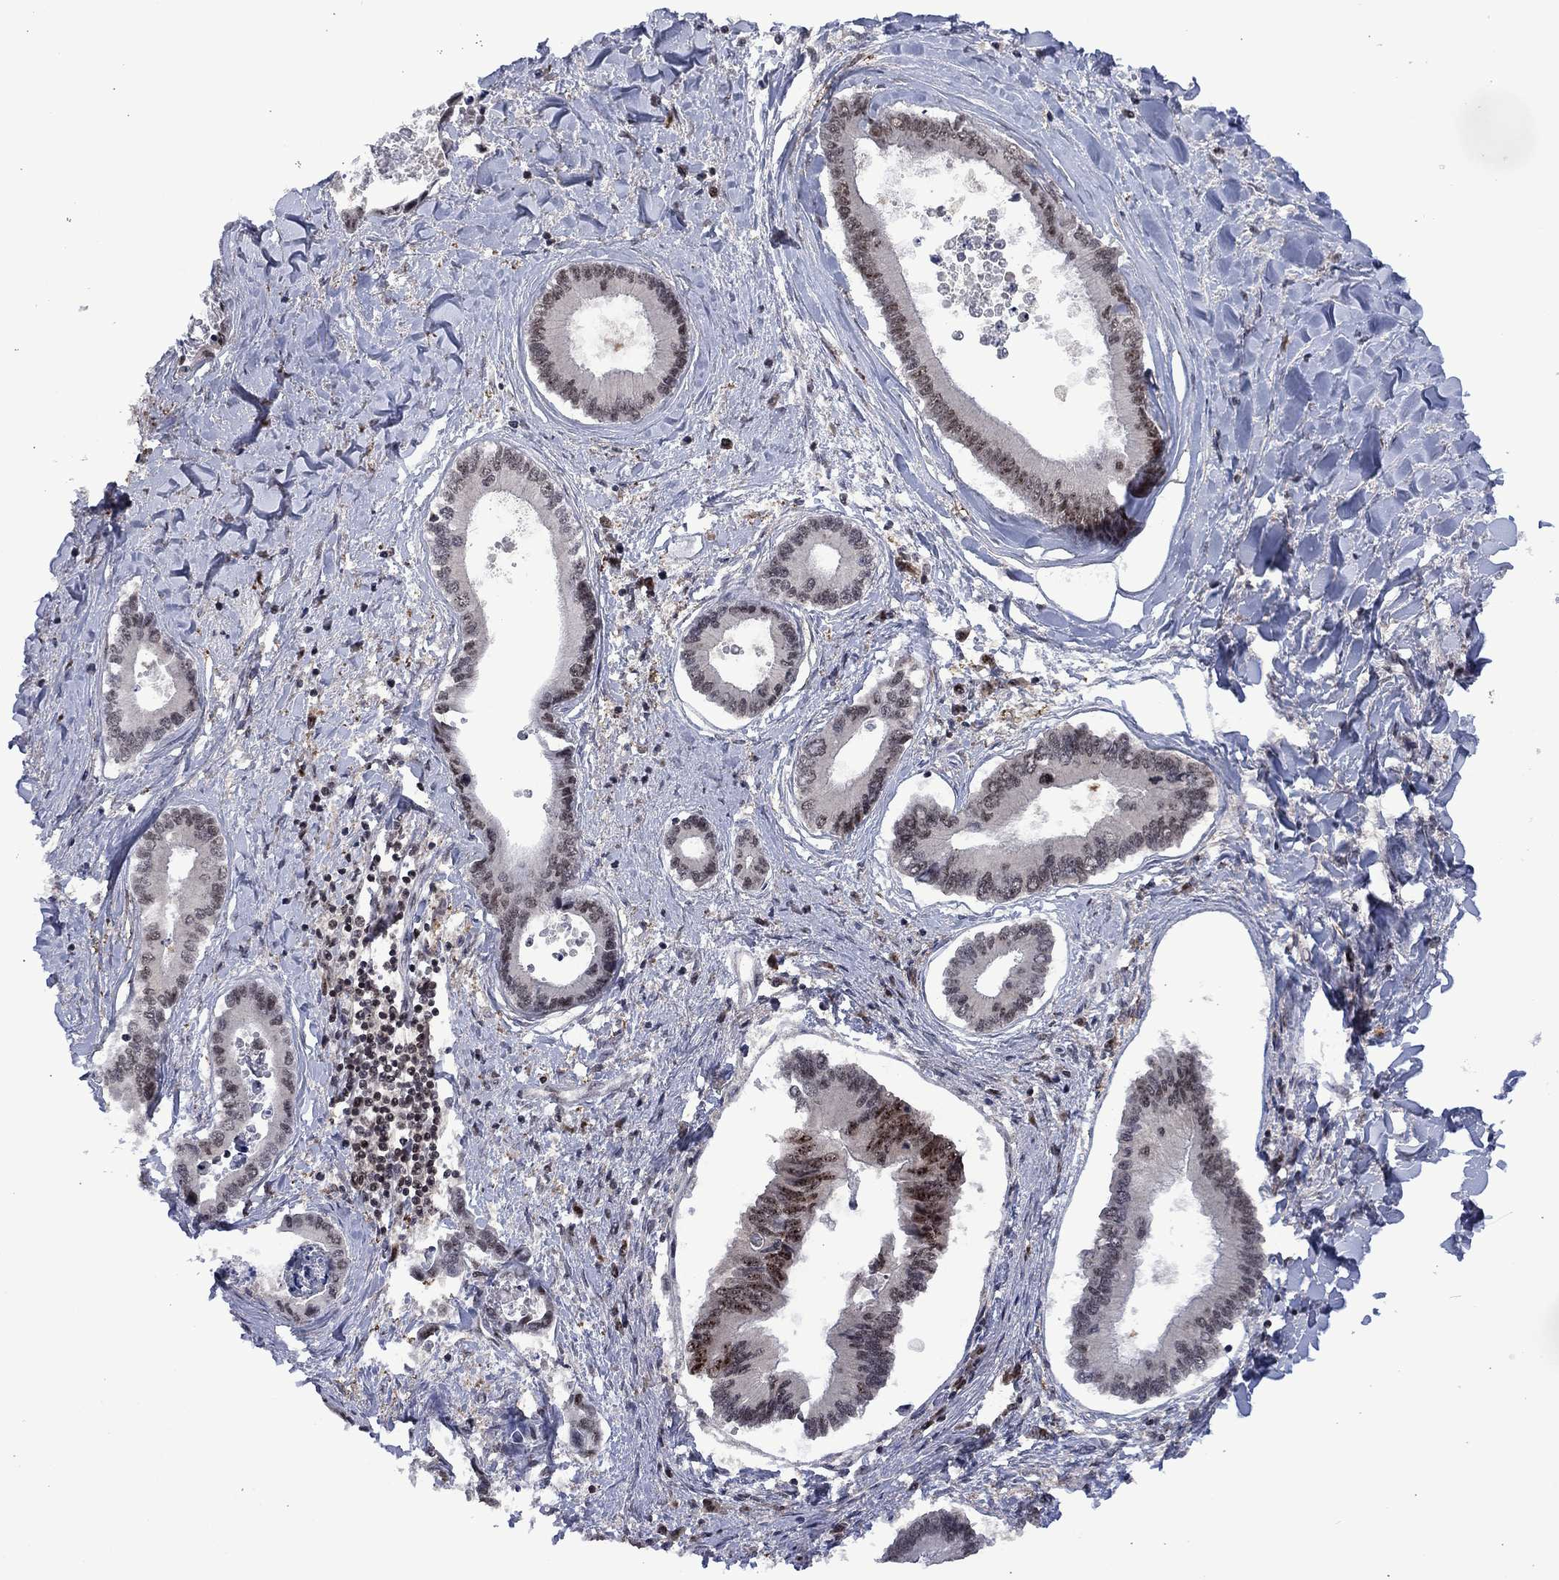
{"staining": {"intensity": "moderate", "quantity": "<25%", "location": "nuclear"}, "tissue": "liver cancer", "cell_type": "Tumor cells", "image_type": "cancer", "snomed": [{"axis": "morphology", "description": "Cholangiocarcinoma"}, {"axis": "topography", "description": "Liver"}], "caption": "Liver cancer stained with DAB immunohistochemistry reveals low levels of moderate nuclear positivity in about <25% of tumor cells.", "gene": "FBL", "patient": {"sex": "male", "age": 66}}